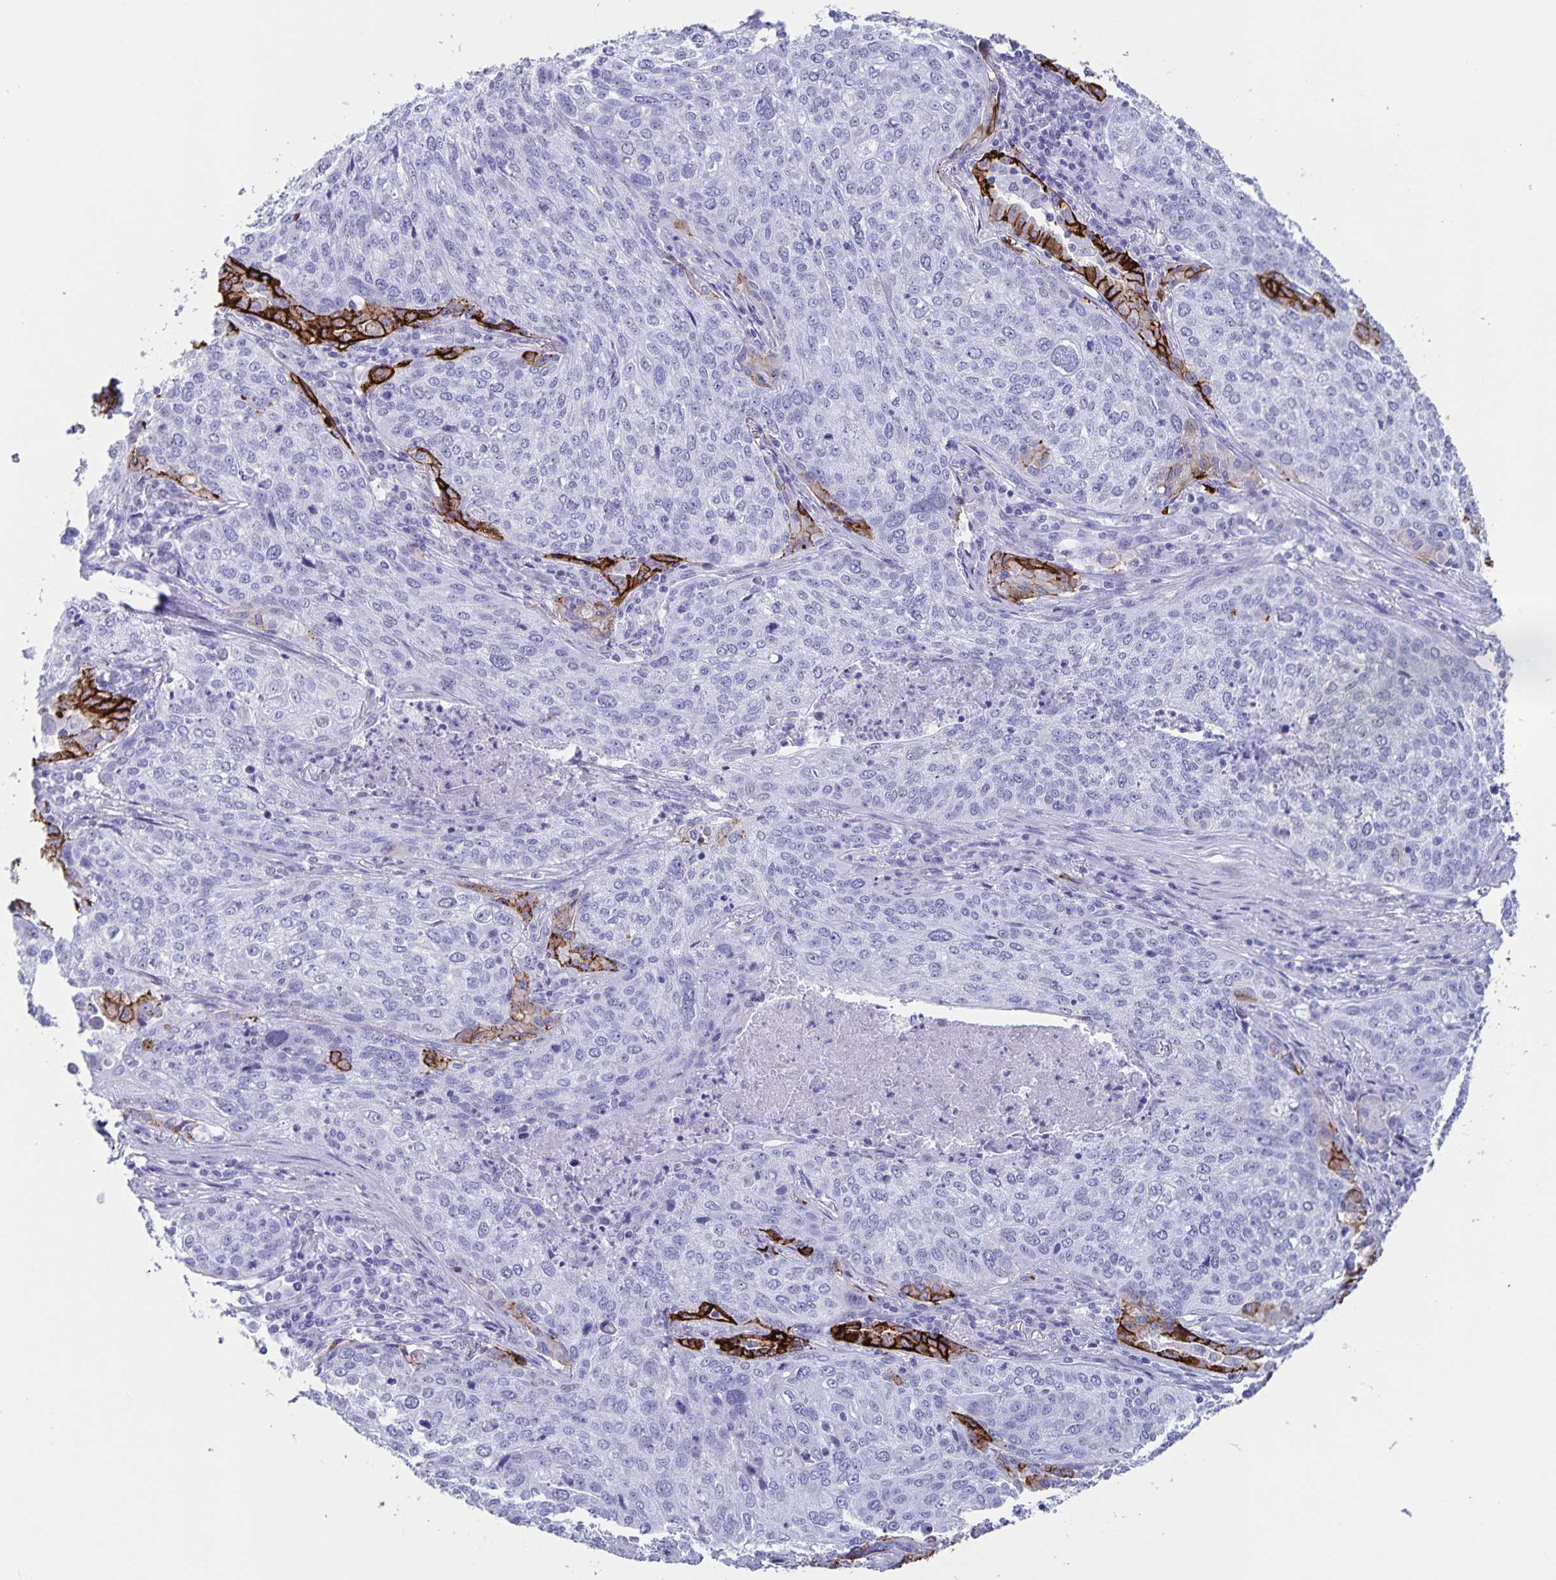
{"staining": {"intensity": "negative", "quantity": "none", "location": "none"}, "tissue": "lung cancer", "cell_type": "Tumor cells", "image_type": "cancer", "snomed": [{"axis": "morphology", "description": "Squamous cell carcinoma, NOS"}, {"axis": "topography", "description": "Lung"}], "caption": "This is an IHC histopathology image of human lung cancer. There is no expression in tumor cells.", "gene": "AQP4", "patient": {"sex": "male", "age": 63}}